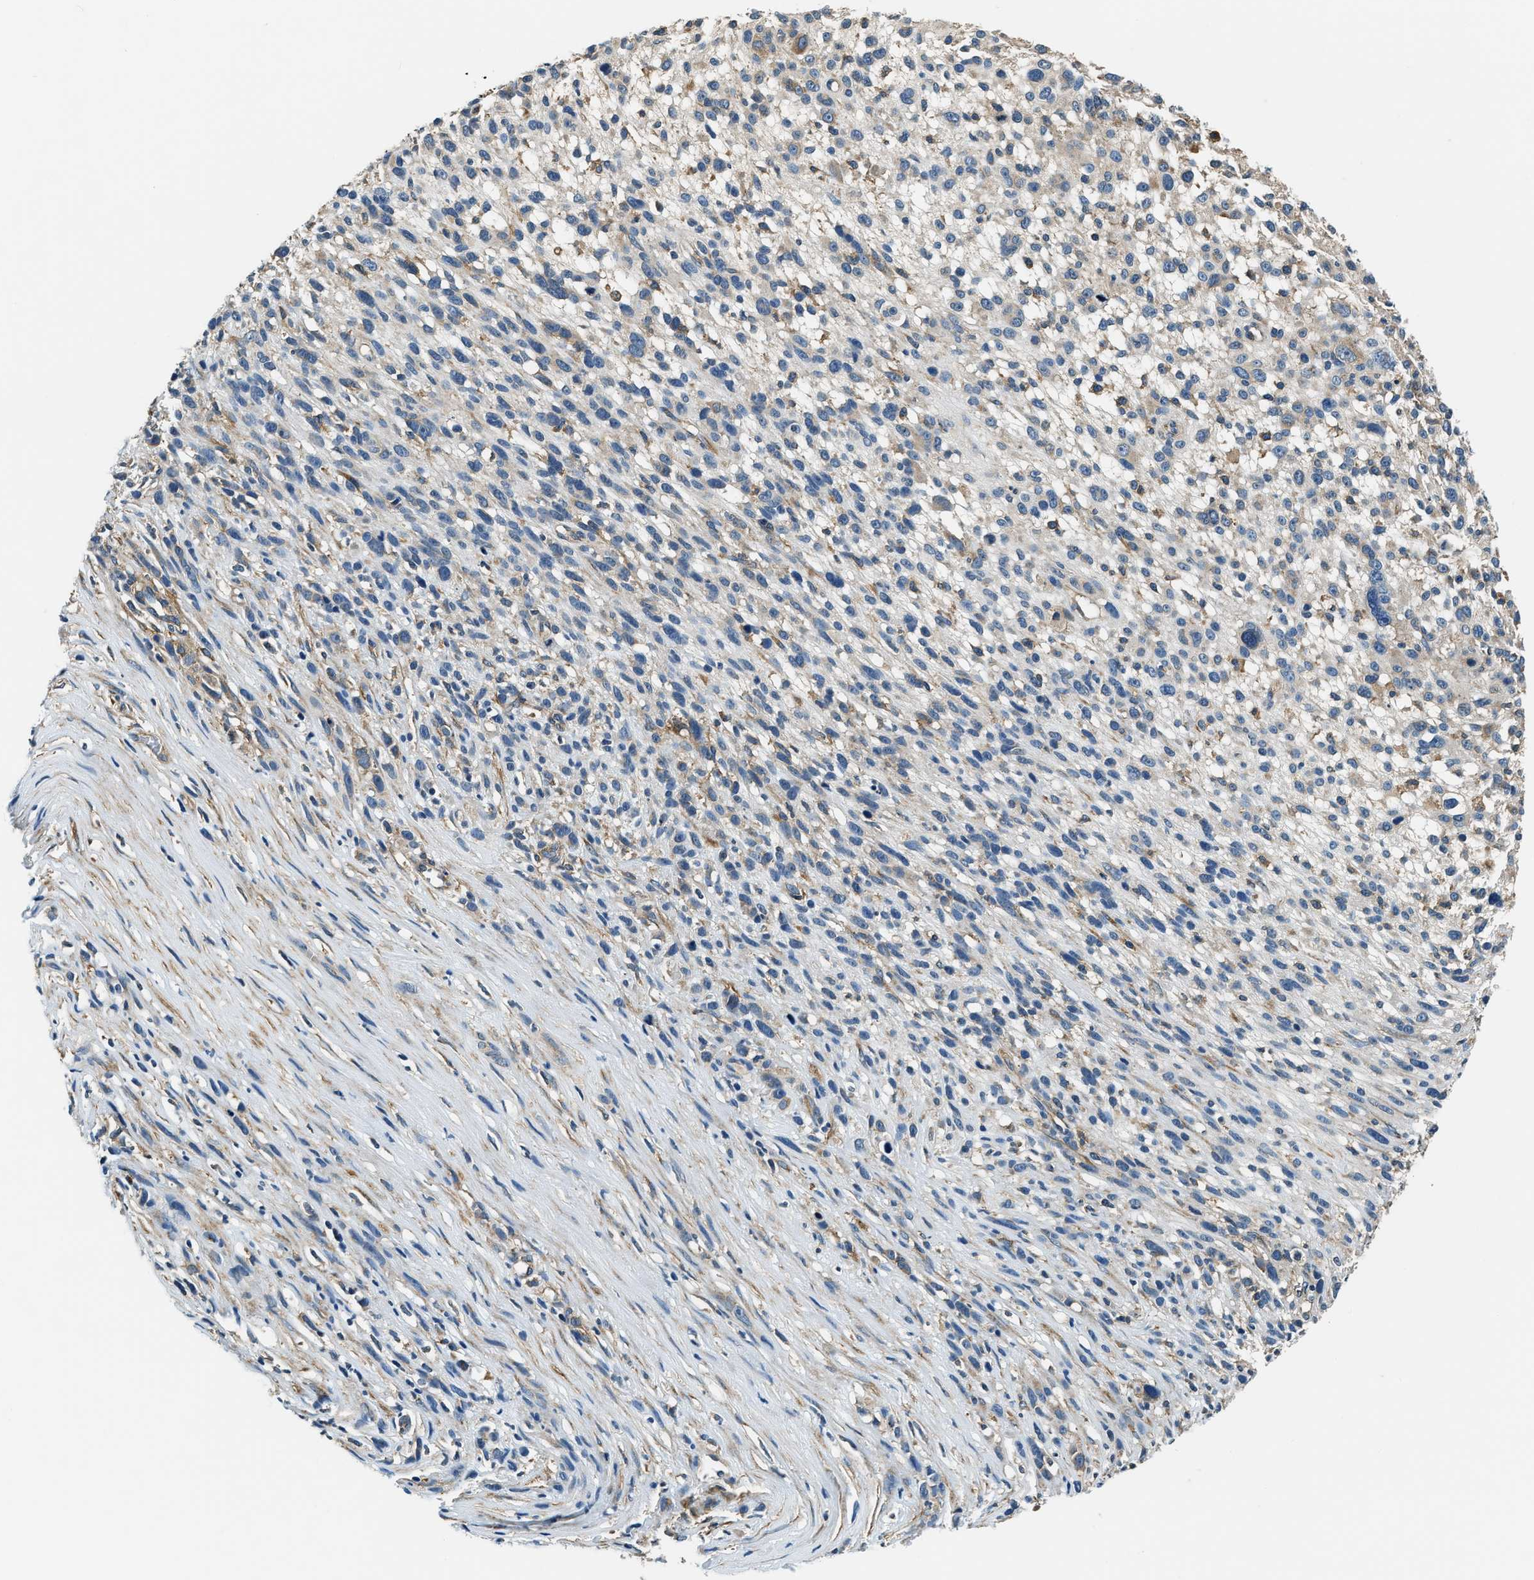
{"staining": {"intensity": "weak", "quantity": "<25%", "location": "cytoplasmic/membranous"}, "tissue": "melanoma", "cell_type": "Tumor cells", "image_type": "cancer", "snomed": [{"axis": "morphology", "description": "Malignant melanoma, NOS"}, {"axis": "topography", "description": "Skin"}], "caption": "The histopathology image shows no significant expression in tumor cells of malignant melanoma. The staining is performed using DAB brown chromogen with nuclei counter-stained in using hematoxylin.", "gene": "EEA1", "patient": {"sex": "female", "age": 55}}